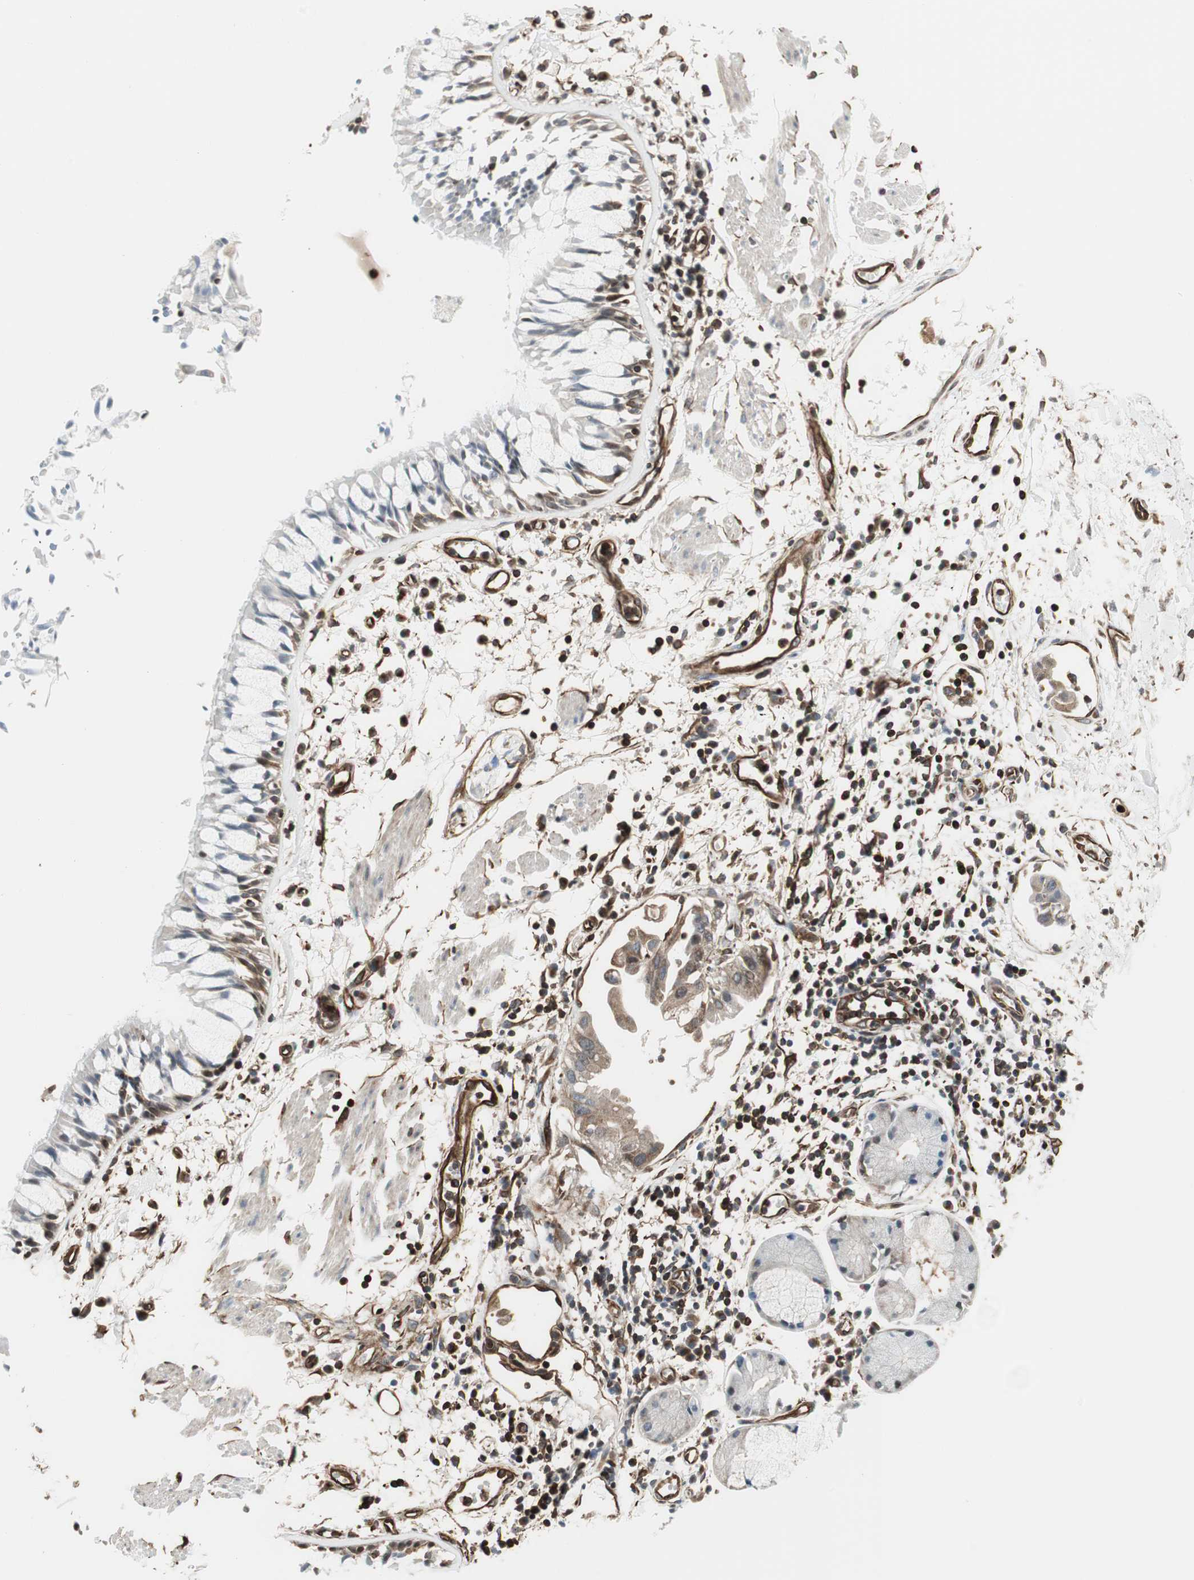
{"staining": {"intensity": "moderate", "quantity": ">75%", "location": "cytoplasmic/membranous"}, "tissue": "adipose tissue", "cell_type": "Adipocytes", "image_type": "normal", "snomed": [{"axis": "morphology", "description": "Normal tissue, NOS"}, {"axis": "morphology", "description": "Adenocarcinoma, NOS"}, {"axis": "topography", "description": "Cartilage tissue"}, {"axis": "topography", "description": "Bronchus"}, {"axis": "topography", "description": "Lung"}], "caption": "Protein staining by immunohistochemistry shows moderate cytoplasmic/membranous positivity in about >75% of adipocytes in benign adipose tissue.", "gene": "MAD2L2", "patient": {"sex": "female", "age": 67}}